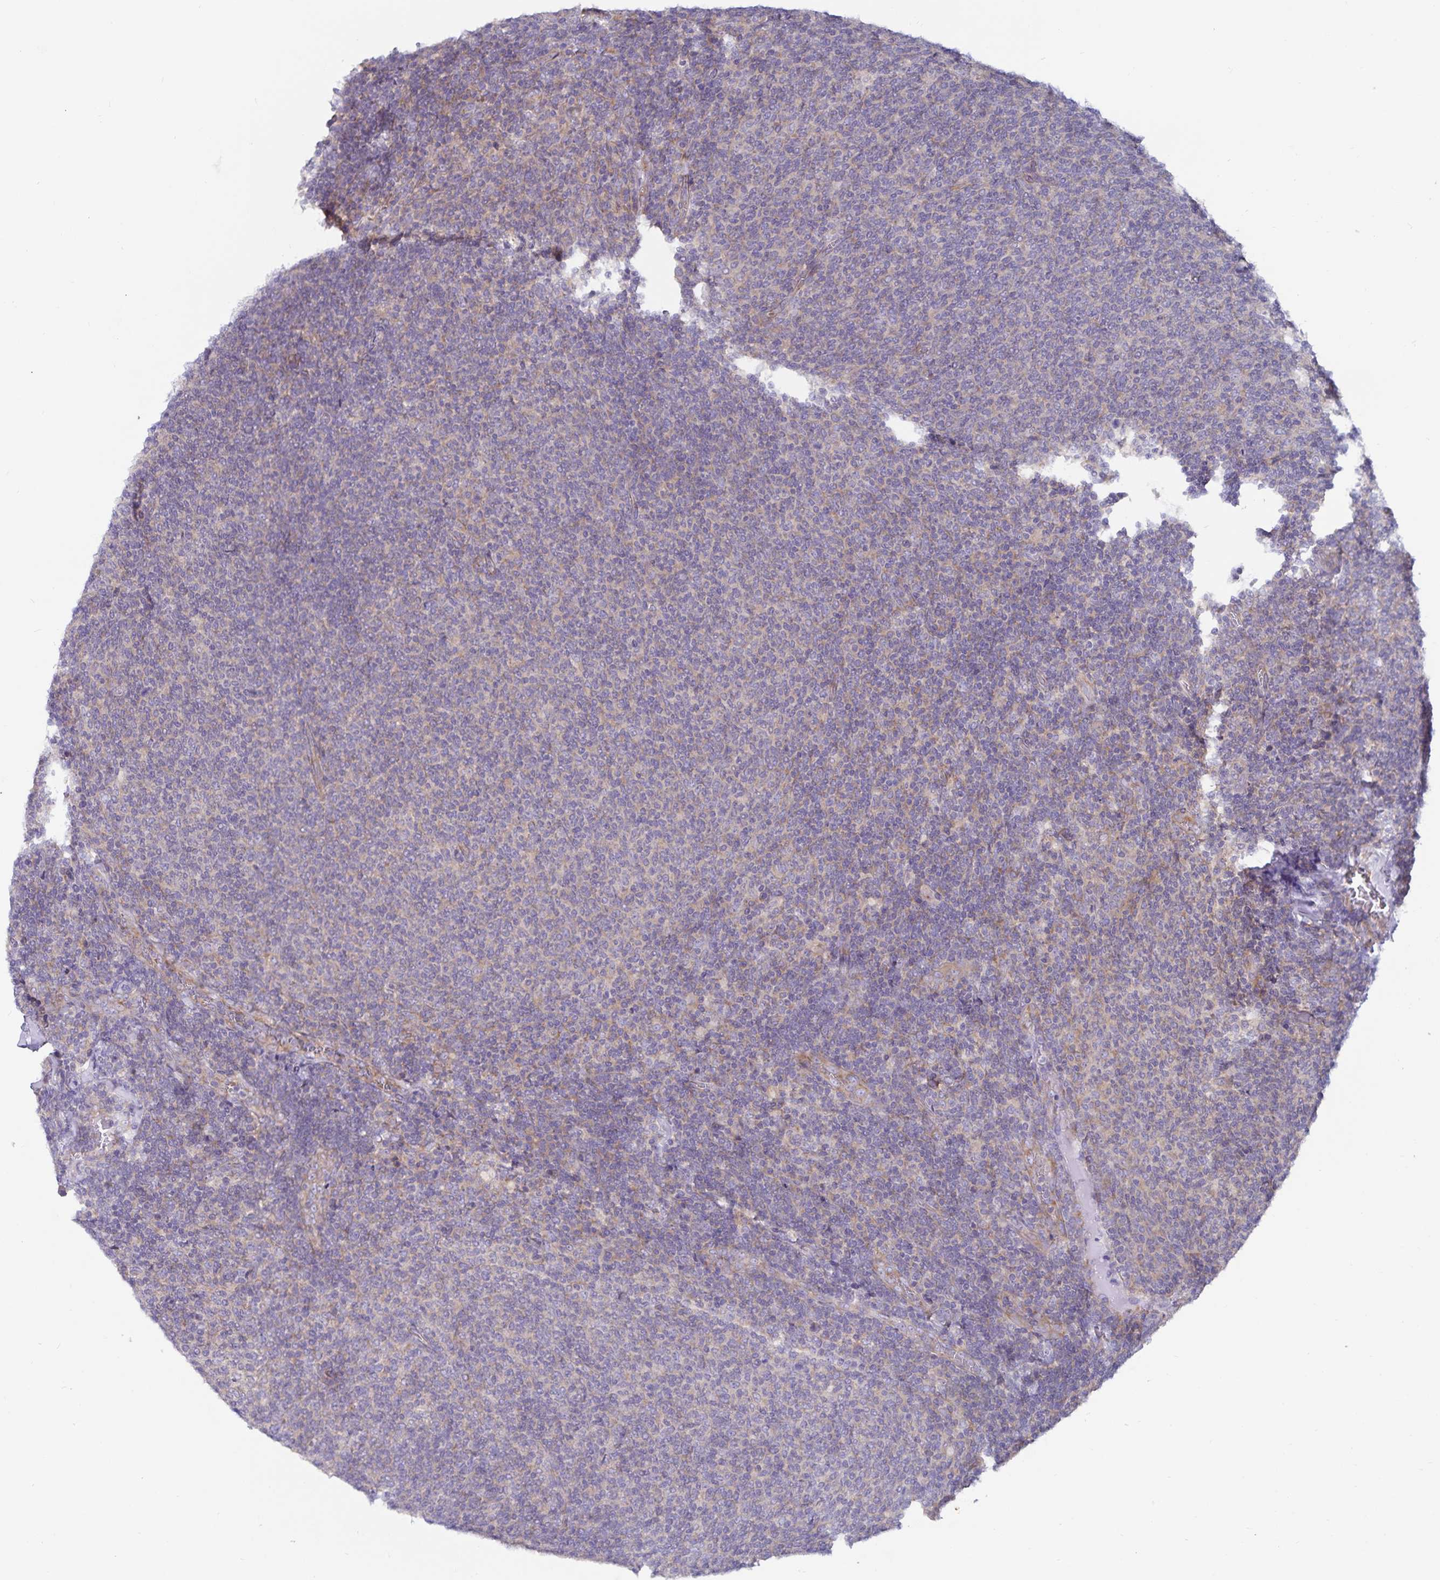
{"staining": {"intensity": "negative", "quantity": "none", "location": "none"}, "tissue": "lymphoma", "cell_type": "Tumor cells", "image_type": "cancer", "snomed": [{"axis": "morphology", "description": "Malignant lymphoma, non-Hodgkin's type, Low grade"}, {"axis": "topography", "description": "Lymph node"}], "caption": "Low-grade malignant lymphoma, non-Hodgkin's type was stained to show a protein in brown. There is no significant staining in tumor cells.", "gene": "FAM120A", "patient": {"sex": "male", "age": 52}}